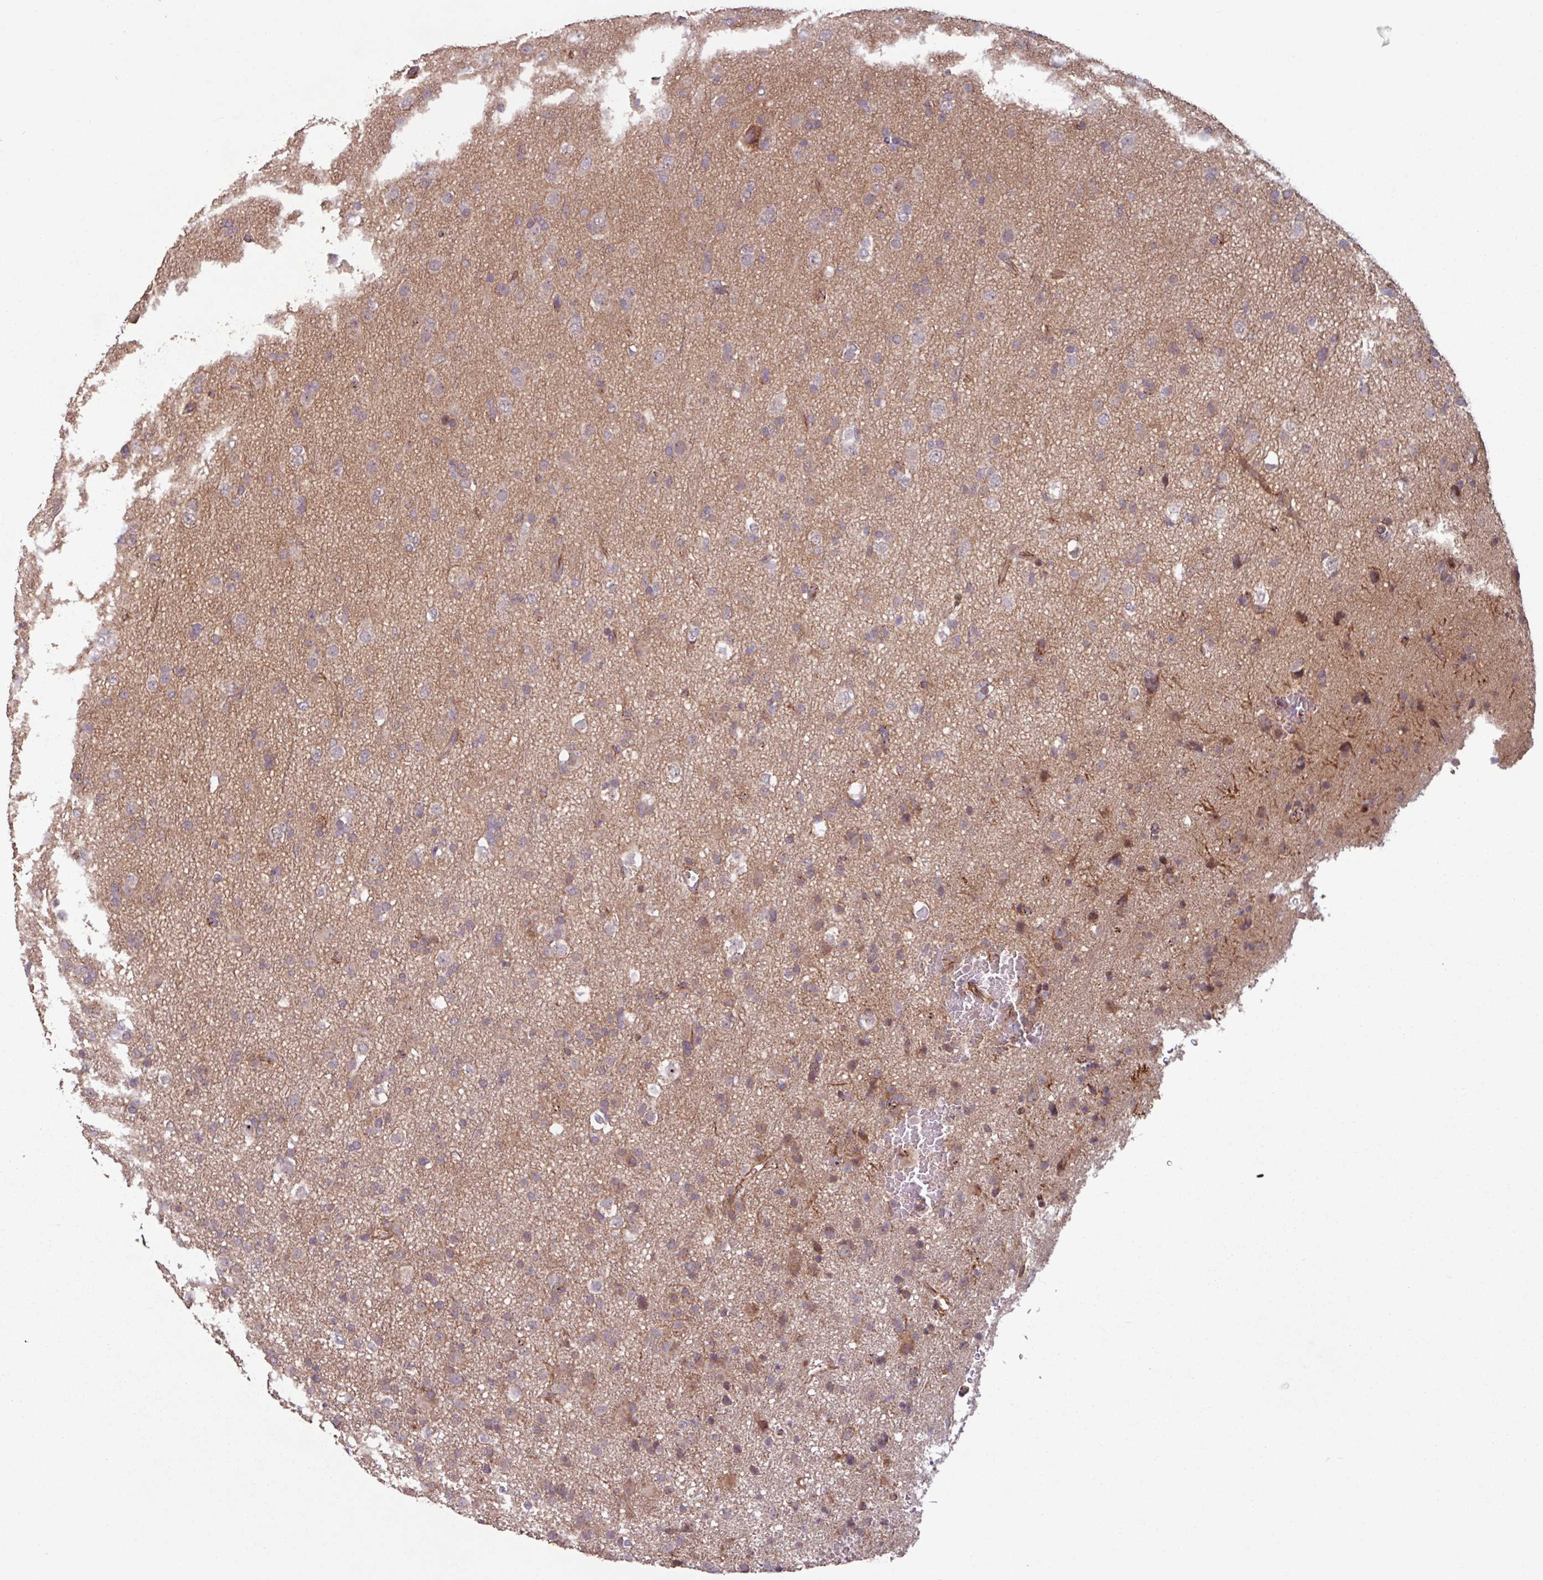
{"staining": {"intensity": "weak", "quantity": "<25%", "location": "cytoplasmic/membranous"}, "tissue": "glioma", "cell_type": "Tumor cells", "image_type": "cancer", "snomed": [{"axis": "morphology", "description": "Glioma, malignant, Low grade"}, {"axis": "topography", "description": "Brain"}], "caption": "Low-grade glioma (malignant) was stained to show a protein in brown. There is no significant expression in tumor cells. (Stains: DAB (3,3'-diaminobenzidine) immunohistochemistry (IHC) with hematoxylin counter stain, Microscopy: brightfield microscopy at high magnification).", "gene": "TMEM88", "patient": {"sex": "male", "age": 65}}